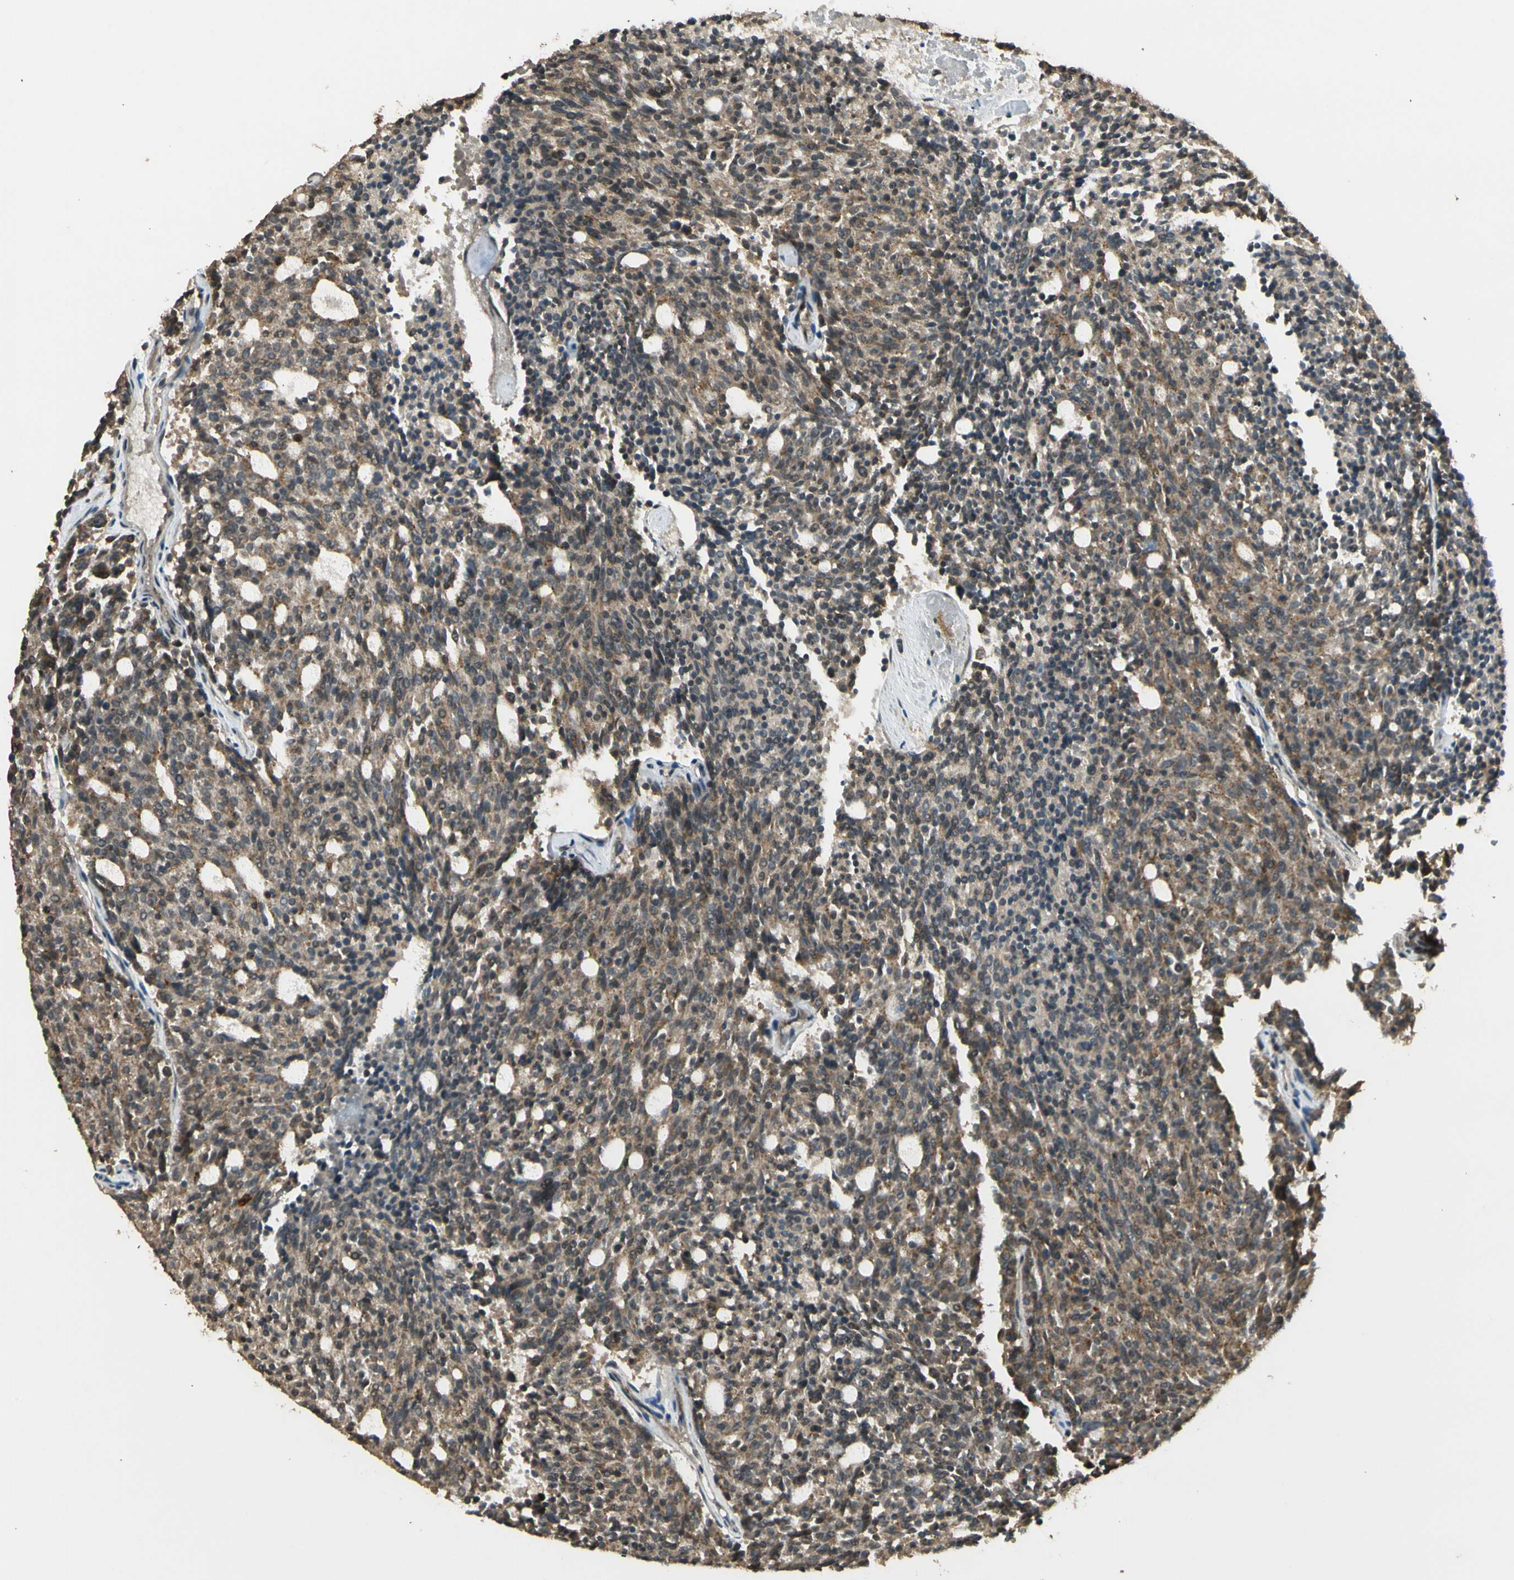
{"staining": {"intensity": "weak", "quantity": ">75%", "location": "cytoplasmic/membranous"}, "tissue": "carcinoid", "cell_type": "Tumor cells", "image_type": "cancer", "snomed": [{"axis": "morphology", "description": "Carcinoid, malignant, NOS"}, {"axis": "topography", "description": "Pancreas"}], "caption": "High-magnification brightfield microscopy of carcinoid (malignant) stained with DAB (3,3'-diaminobenzidine) (brown) and counterstained with hematoxylin (blue). tumor cells exhibit weak cytoplasmic/membranous expression is present in about>75% of cells.", "gene": "GMEB2", "patient": {"sex": "female", "age": 54}}